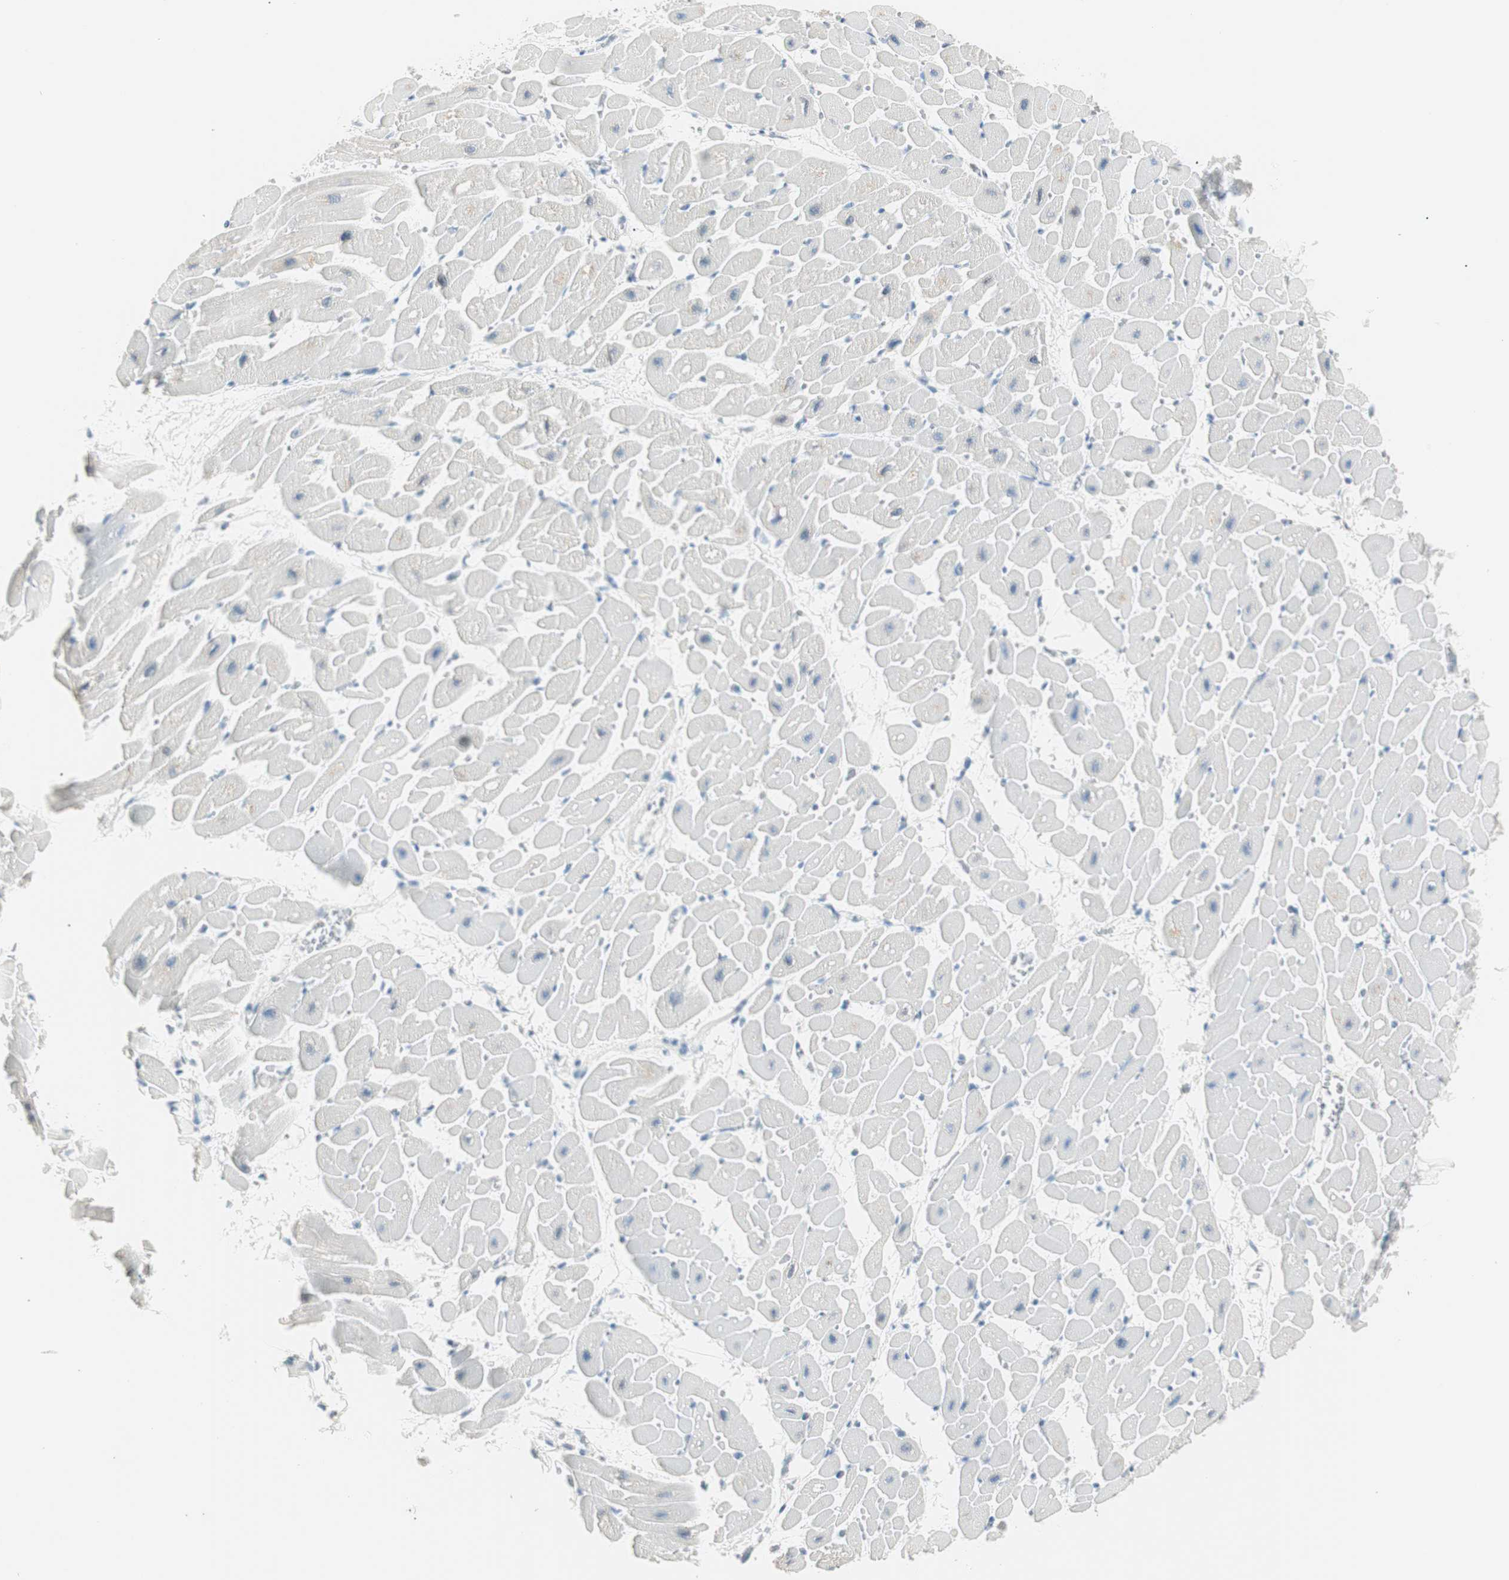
{"staining": {"intensity": "negative", "quantity": "none", "location": "none"}, "tissue": "heart muscle", "cell_type": "Cardiomyocytes", "image_type": "normal", "snomed": [{"axis": "morphology", "description": "Normal tissue, NOS"}, {"axis": "topography", "description": "Heart"}], "caption": "Immunohistochemical staining of benign heart muscle demonstrates no significant staining in cardiomyocytes.", "gene": "HOXB13", "patient": {"sex": "male", "age": 45}}